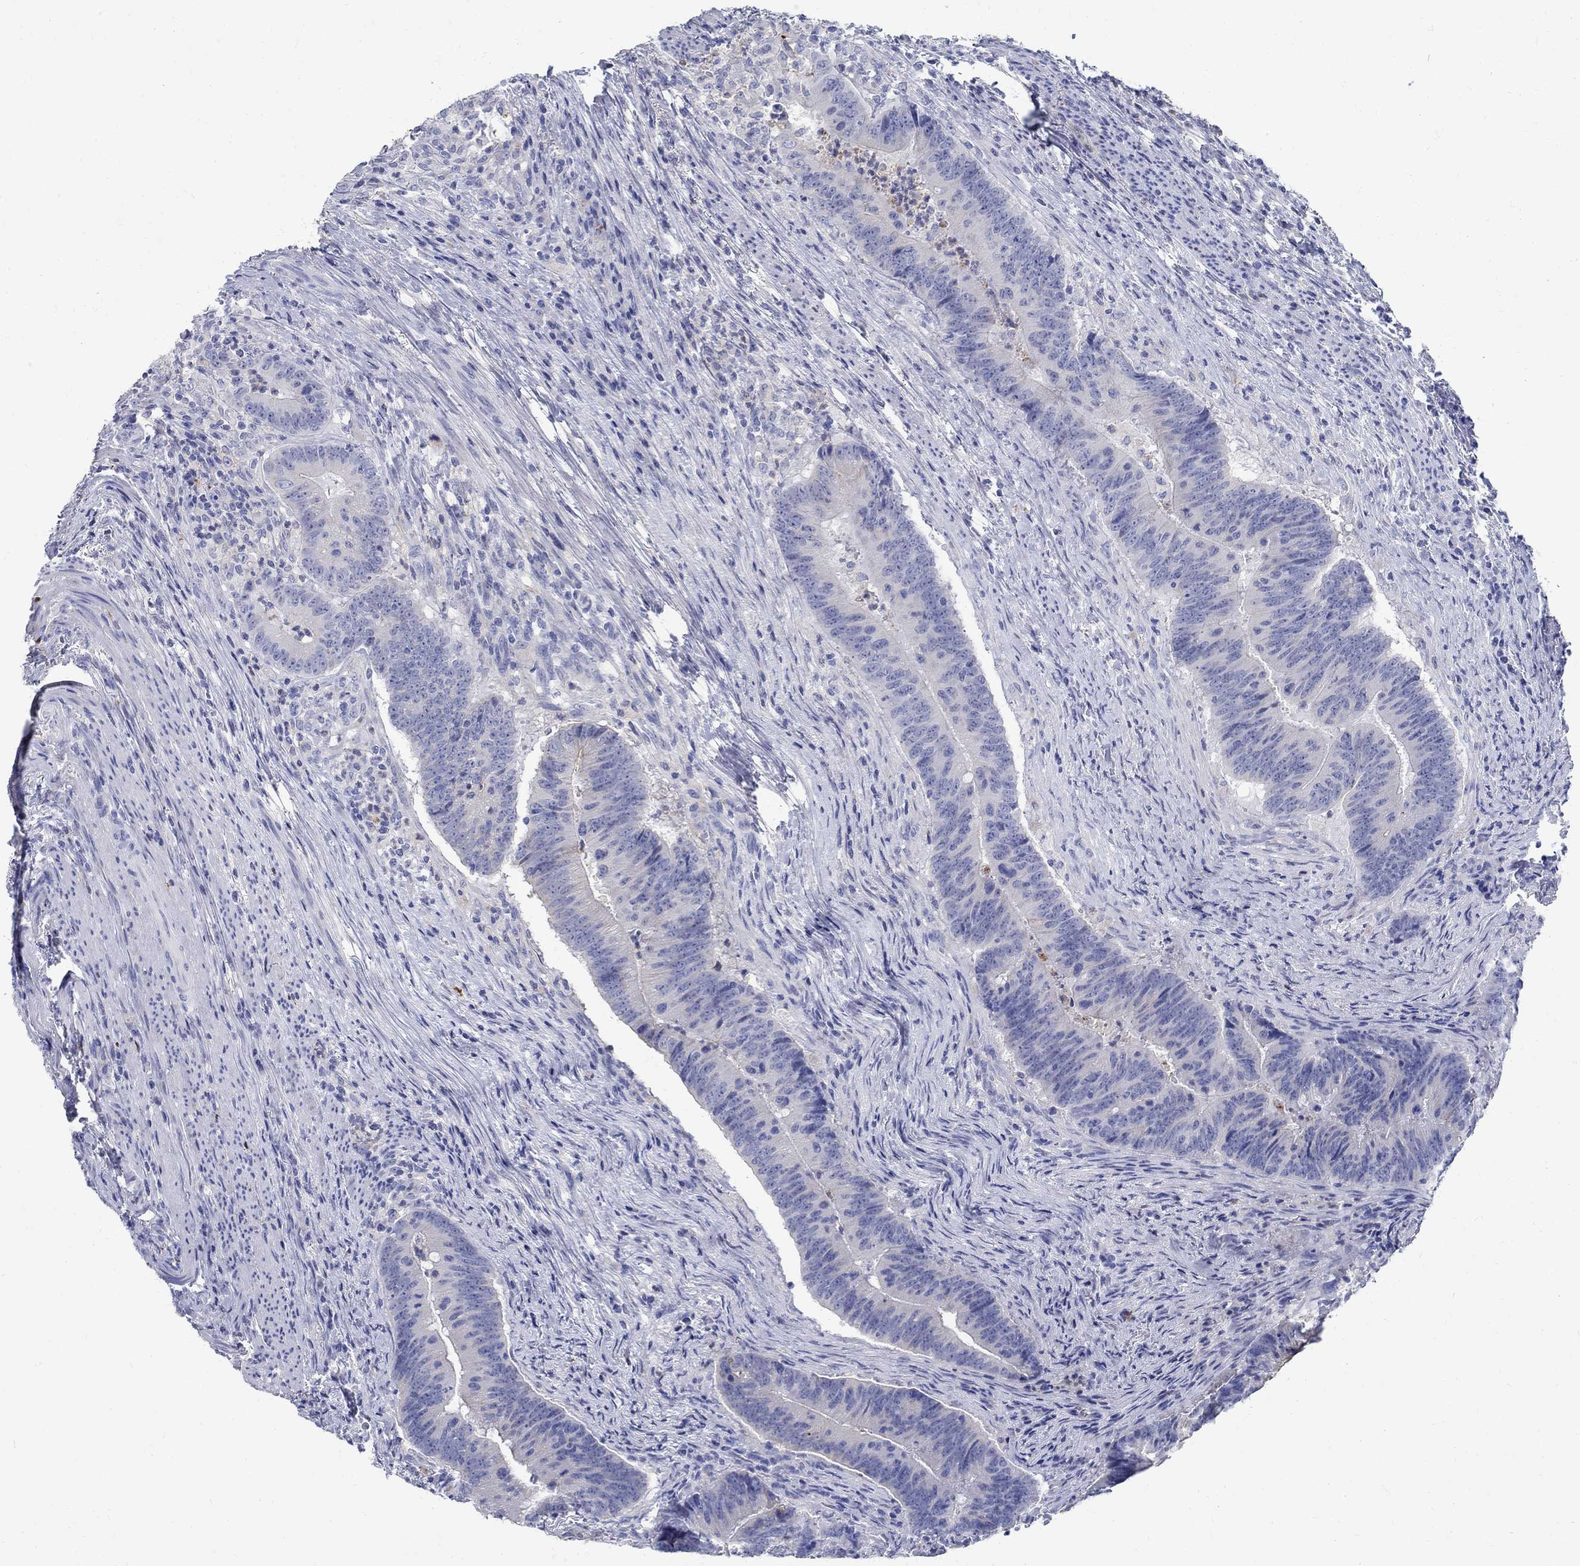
{"staining": {"intensity": "negative", "quantity": "none", "location": "none"}, "tissue": "colorectal cancer", "cell_type": "Tumor cells", "image_type": "cancer", "snomed": [{"axis": "morphology", "description": "Adenocarcinoma, NOS"}, {"axis": "topography", "description": "Colon"}], "caption": "A histopathology image of human adenocarcinoma (colorectal) is negative for staining in tumor cells.", "gene": "SOX2", "patient": {"sex": "female", "age": 87}}